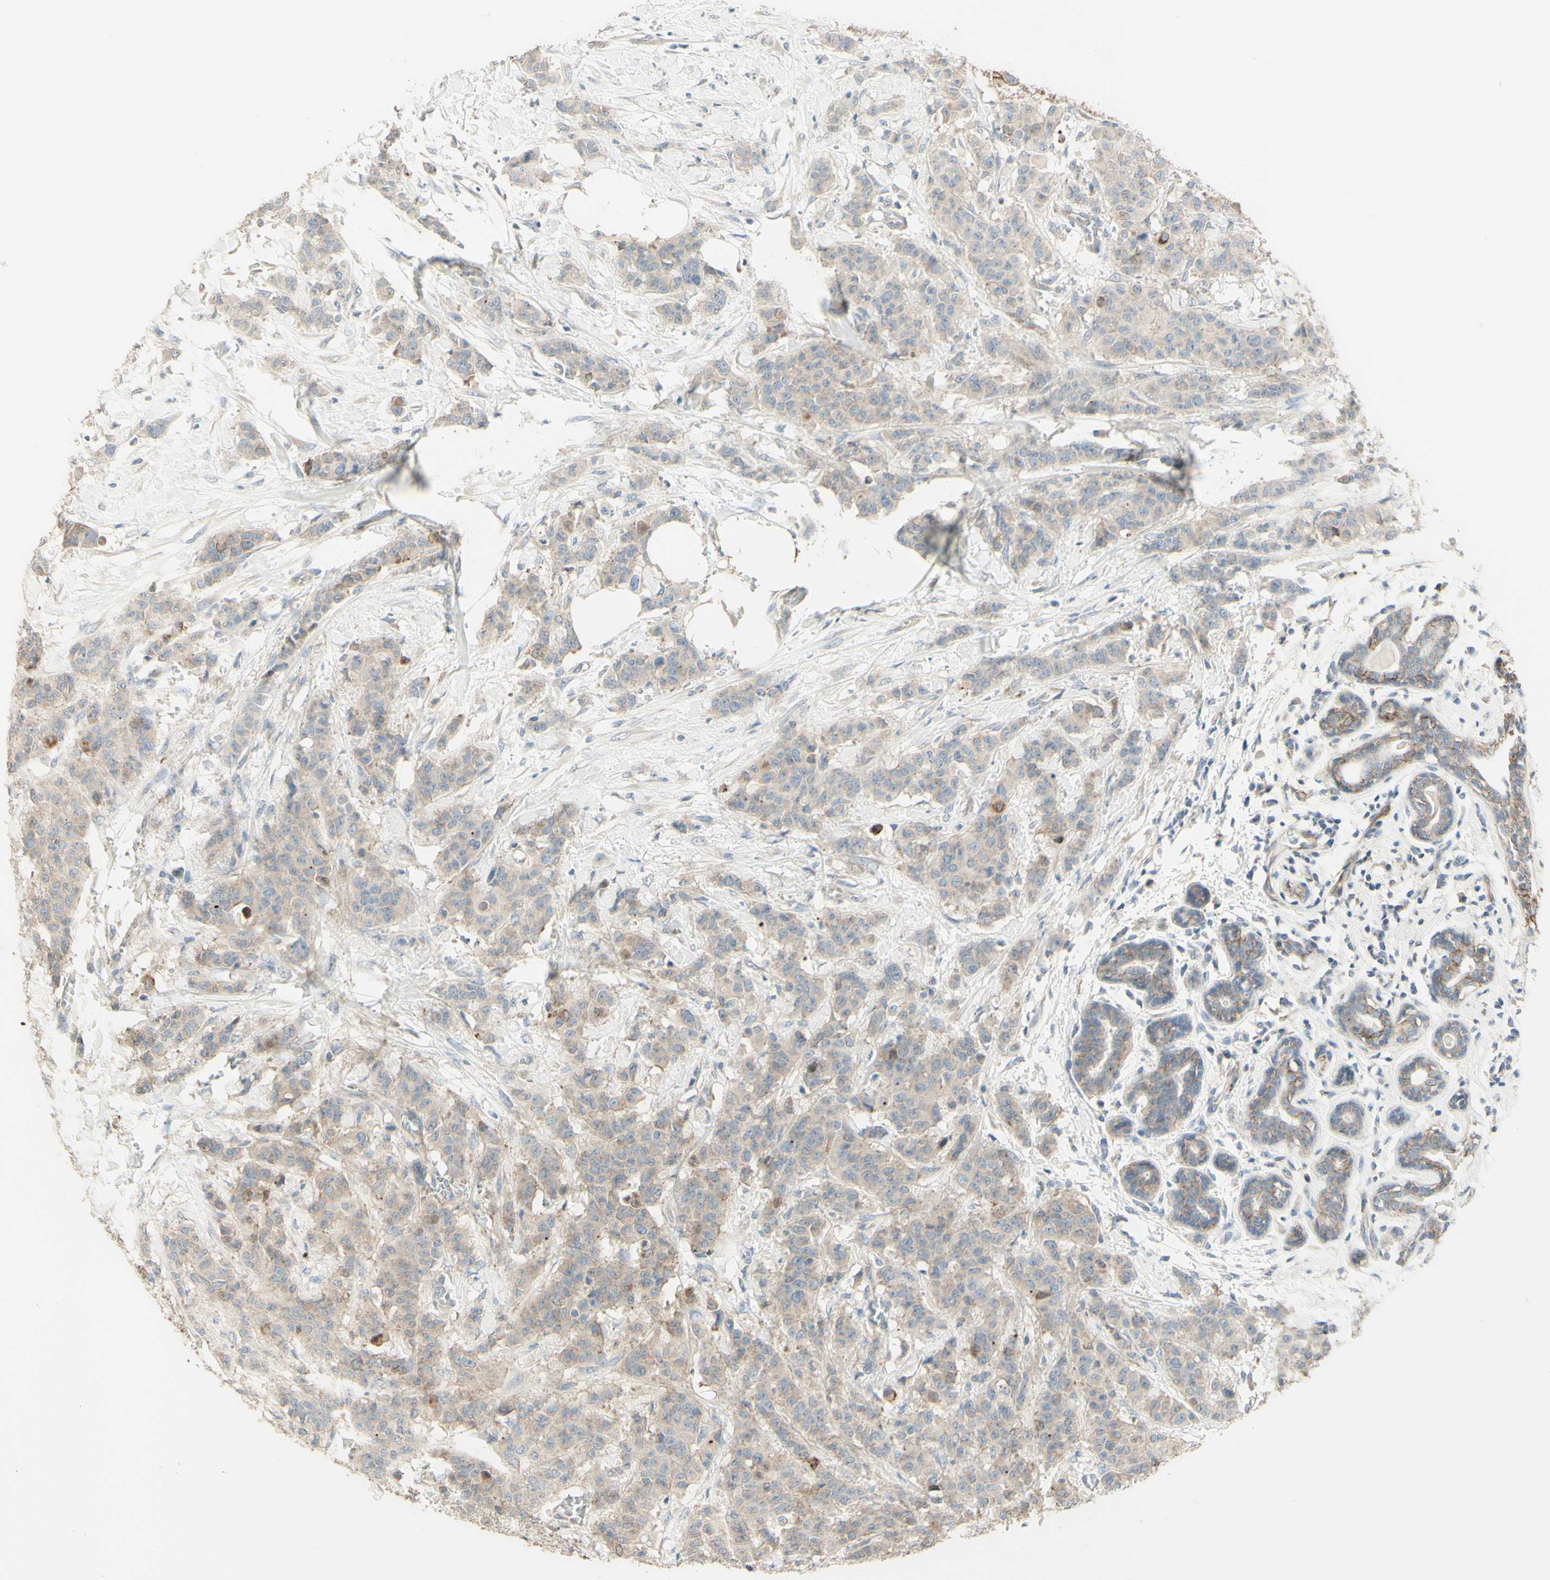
{"staining": {"intensity": "weak", "quantity": ">75%", "location": "cytoplasmic/membranous"}, "tissue": "breast cancer", "cell_type": "Tumor cells", "image_type": "cancer", "snomed": [{"axis": "morphology", "description": "Normal tissue, NOS"}, {"axis": "morphology", "description": "Duct carcinoma"}, {"axis": "topography", "description": "Breast"}], "caption": "Protein expression analysis of human breast intraductal carcinoma reveals weak cytoplasmic/membranous staining in about >75% of tumor cells.", "gene": "RNF149", "patient": {"sex": "female", "age": 40}}